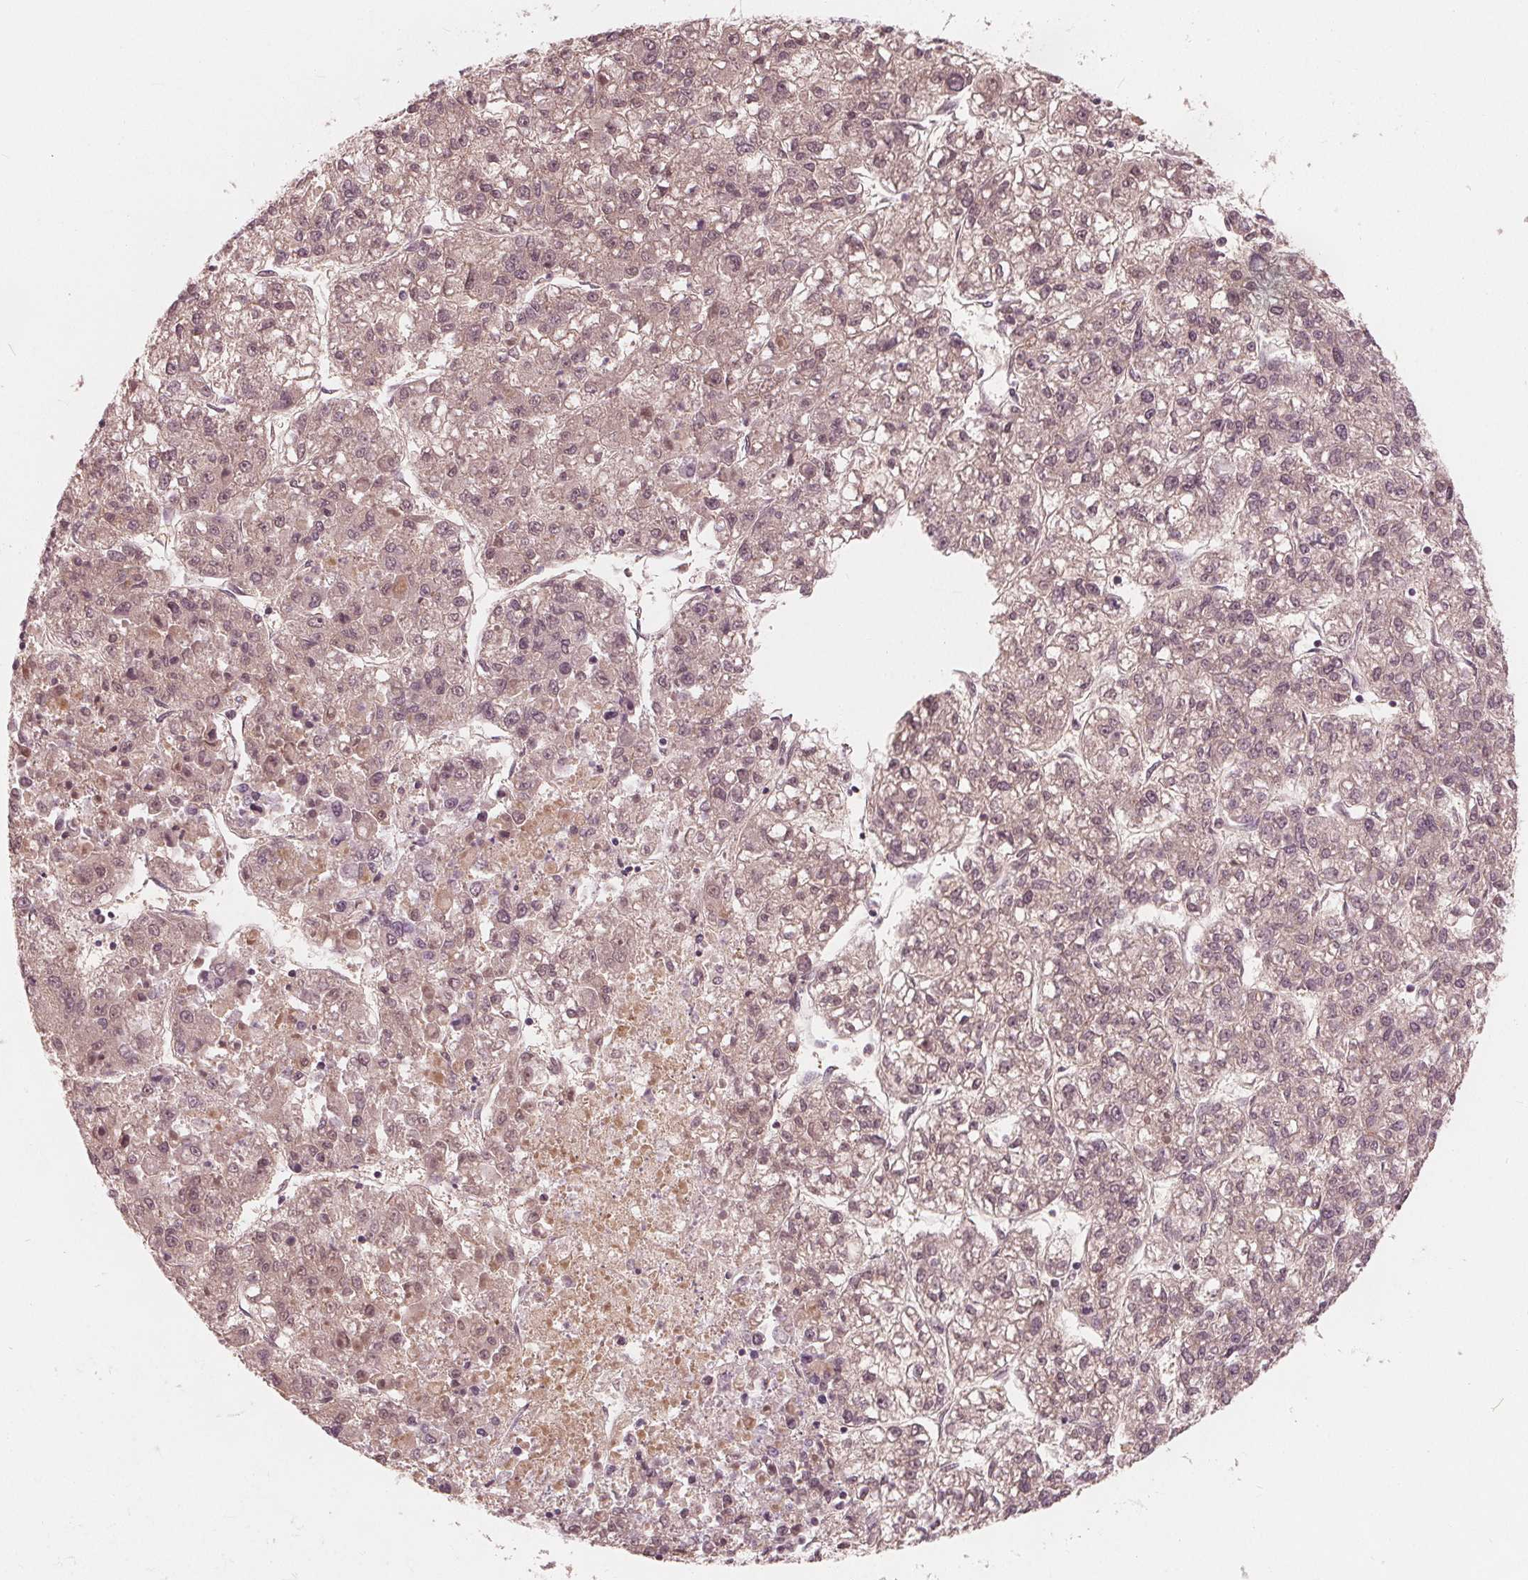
{"staining": {"intensity": "weak", "quantity": ">75%", "location": "cytoplasmic/membranous"}, "tissue": "liver cancer", "cell_type": "Tumor cells", "image_type": "cancer", "snomed": [{"axis": "morphology", "description": "Carcinoma, Hepatocellular, NOS"}, {"axis": "topography", "description": "Liver"}], "caption": "A low amount of weak cytoplasmic/membranous staining is seen in about >75% of tumor cells in liver cancer (hepatocellular carcinoma) tissue.", "gene": "SAT2", "patient": {"sex": "male", "age": 56}}